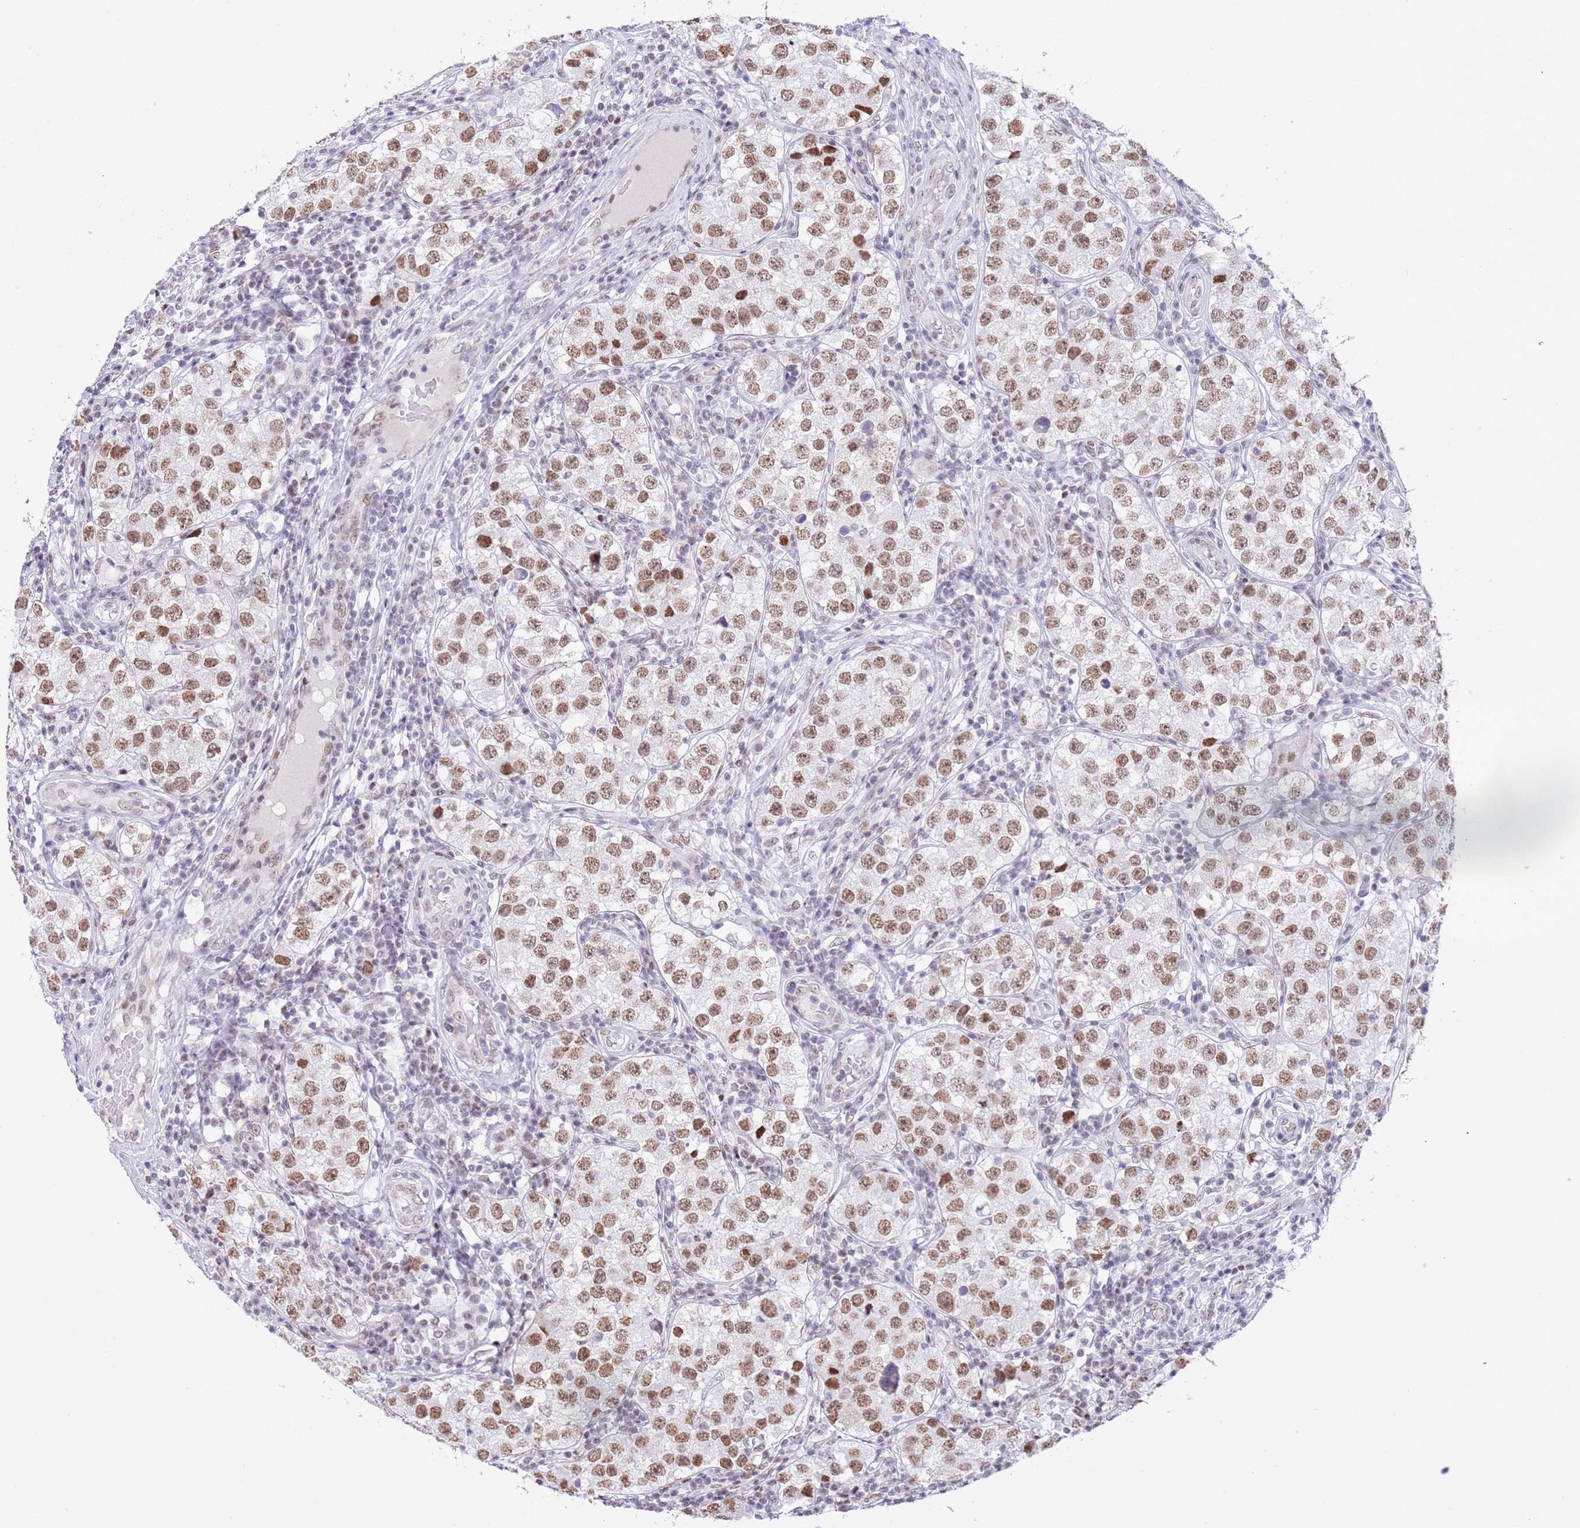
{"staining": {"intensity": "moderate", "quantity": ">75%", "location": "nuclear"}, "tissue": "testis cancer", "cell_type": "Tumor cells", "image_type": "cancer", "snomed": [{"axis": "morphology", "description": "Seminoma, NOS"}, {"axis": "topography", "description": "Testis"}], "caption": "Immunohistochemistry (IHC) of testis cancer exhibits medium levels of moderate nuclear positivity in approximately >75% of tumor cells.", "gene": "ZNF382", "patient": {"sex": "male", "age": 34}}